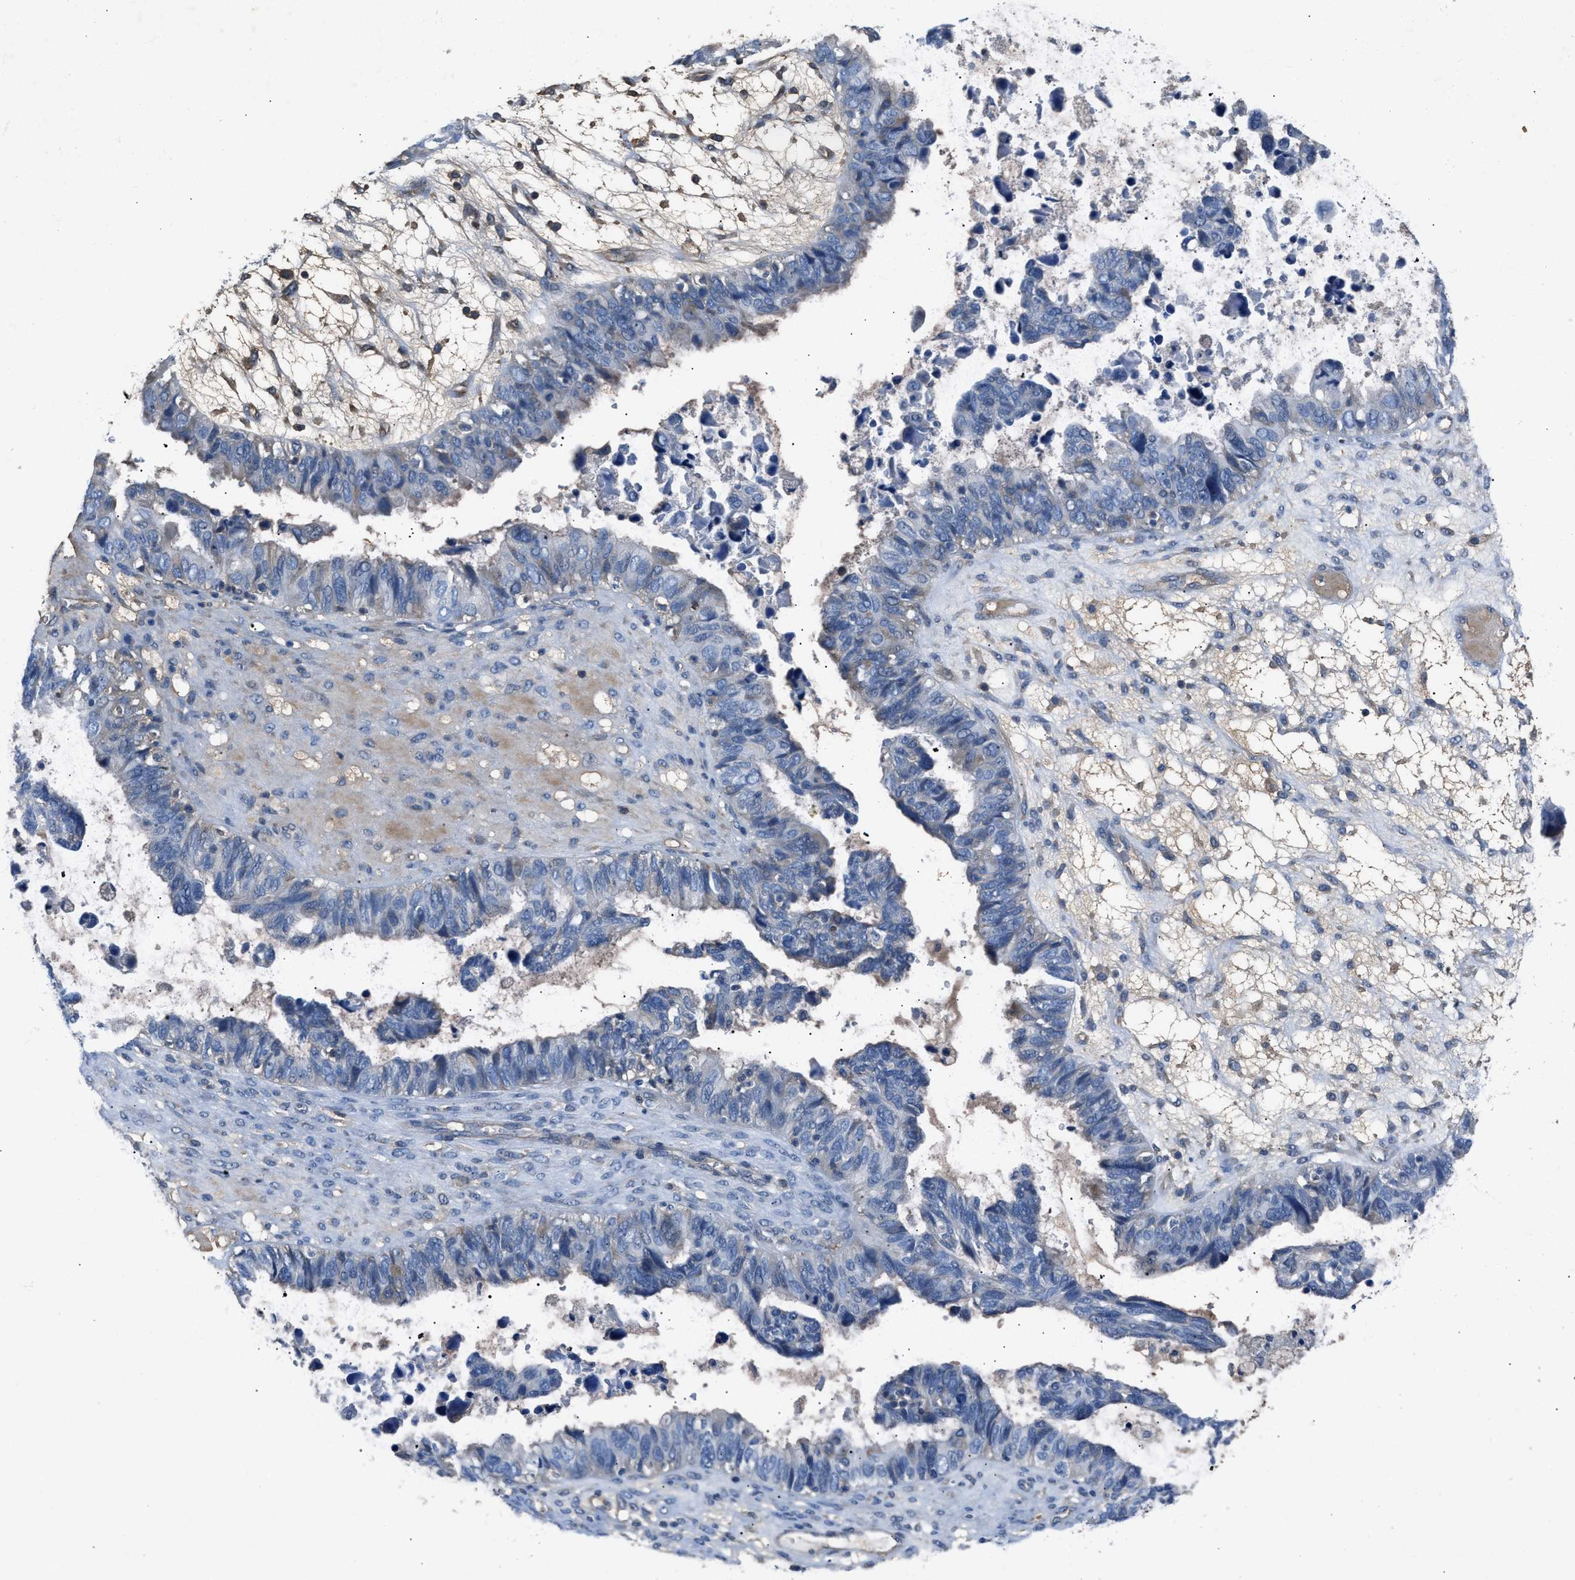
{"staining": {"intensity": "negative", "quantity": "none", "location": "none"}, "tissue": "ovarian cancer", "cell_type": "Tumor cells", "image_type": "cancer", "snomed": [{"axis": "morphology", "description": "Cystadenocarcinoma, serous, NOS"}, {"axis": "topography", "description": "Ovary"}], "caption": "Tumor cells show no significant expression in ovarian cancer.", "gene": "DNAAF5", "patient": {"sex": "female", "age": 79}}